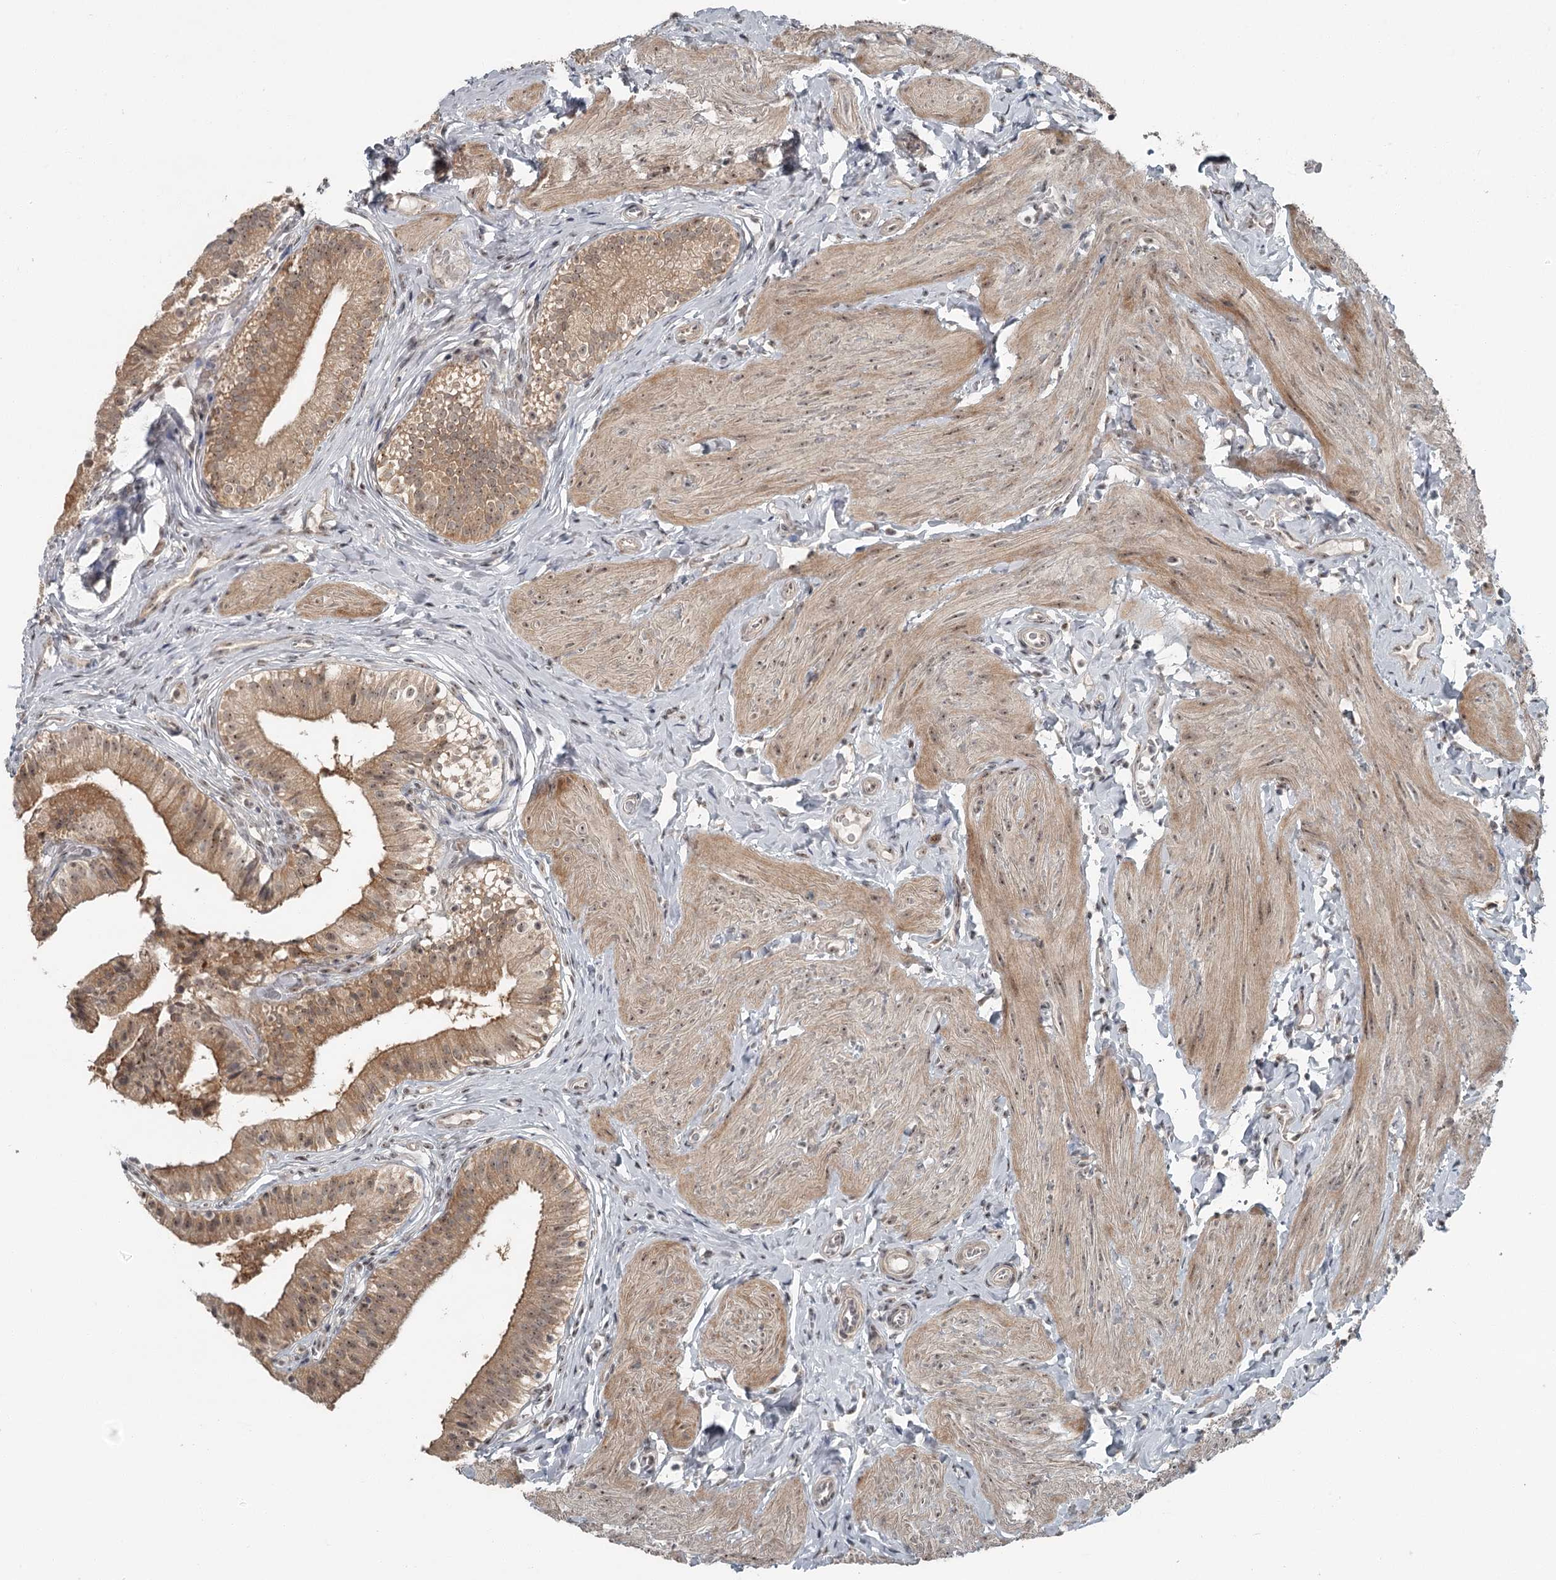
{"staining": {"intensity": "moderate", "quantity": ">75%", "location": "cytoplasmic/membranous,nuclear"}, "tissue": "gallbladder", "cell_type": "Glandular cells", "image_type": "normal", "snomed": [{"axis": "morphology", "description": "Normal tissue, NOS"}, {"axis": "topography", "description": "Gallbladder"}], "caption": "Immunohistochemistry (IHC) image of benign gallbladder stained for a protein (brown), which reveals medium levels of moderate cytoplasmic/membranous,nuclear positivity in approximately >75% of glandular cells.", "gene": "EXOSC1", "patient": {"sex": "female", "age": 47}}